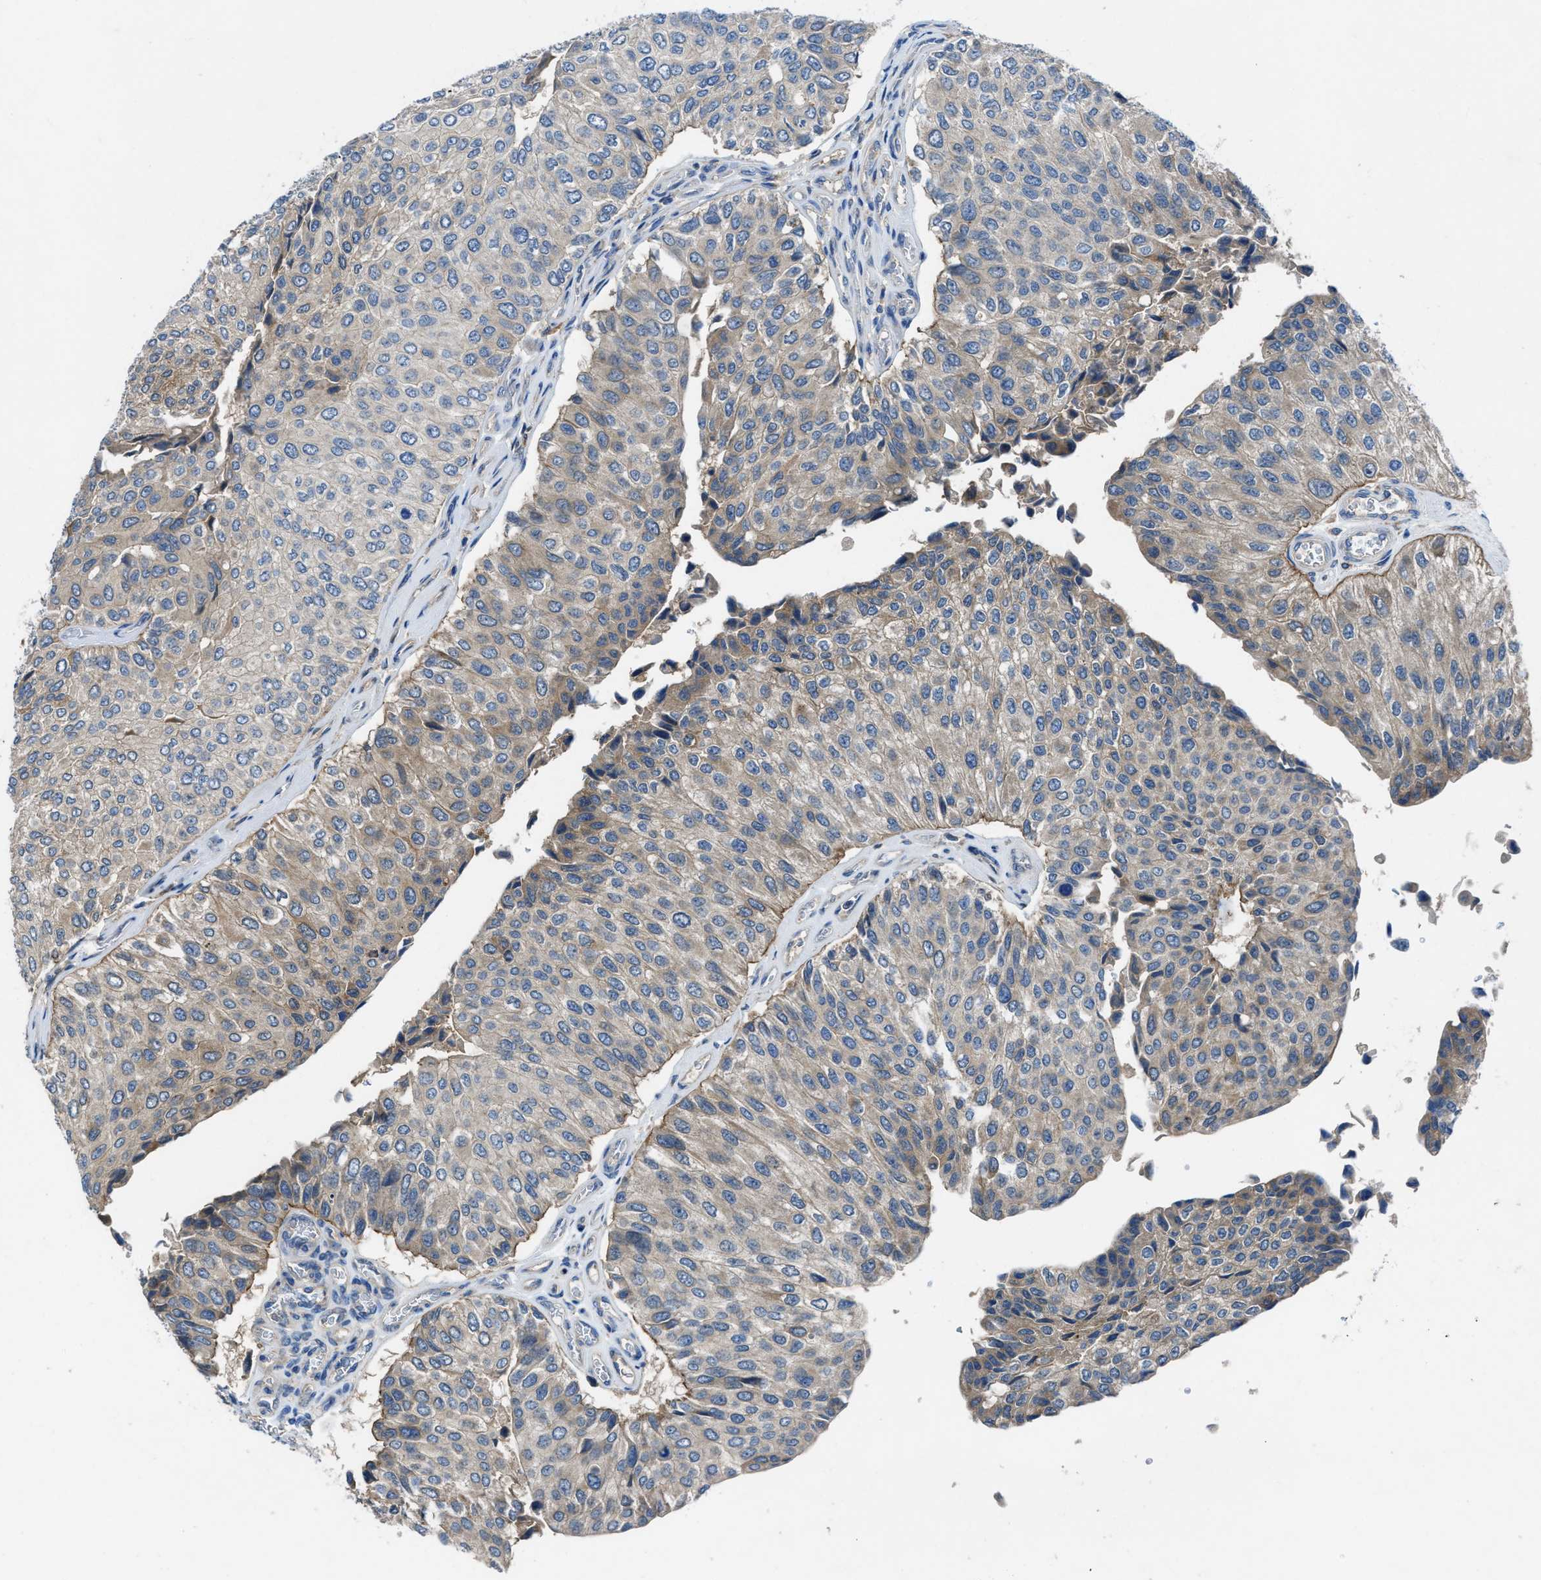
{"staining": {"intensity": "weak", "quantity": "<25%", "location": "cytoplasmic/membranous"}, "tissue": "urothelial cancer", "cell_type": "Tumor cells", "image_type": "cancer", "snomed": [{"axis": "morphology", "description": "Urothelial carcinoma, High grade"}, {"axis": "topography", "description": "Kidney"}, {"axis": "topography", "description": "Urinary bladder"}], "caption": "Tumor cells show no significant staining in urothelial carcinoma (high-grade). The staining is performed using DAB (3,3'-diaminobenzidine) brown chromogen with nuclei counter-stained in using hematoxylin.", "gene": "MAP3K20", "patient": {"sex": "male", "age": 77}}